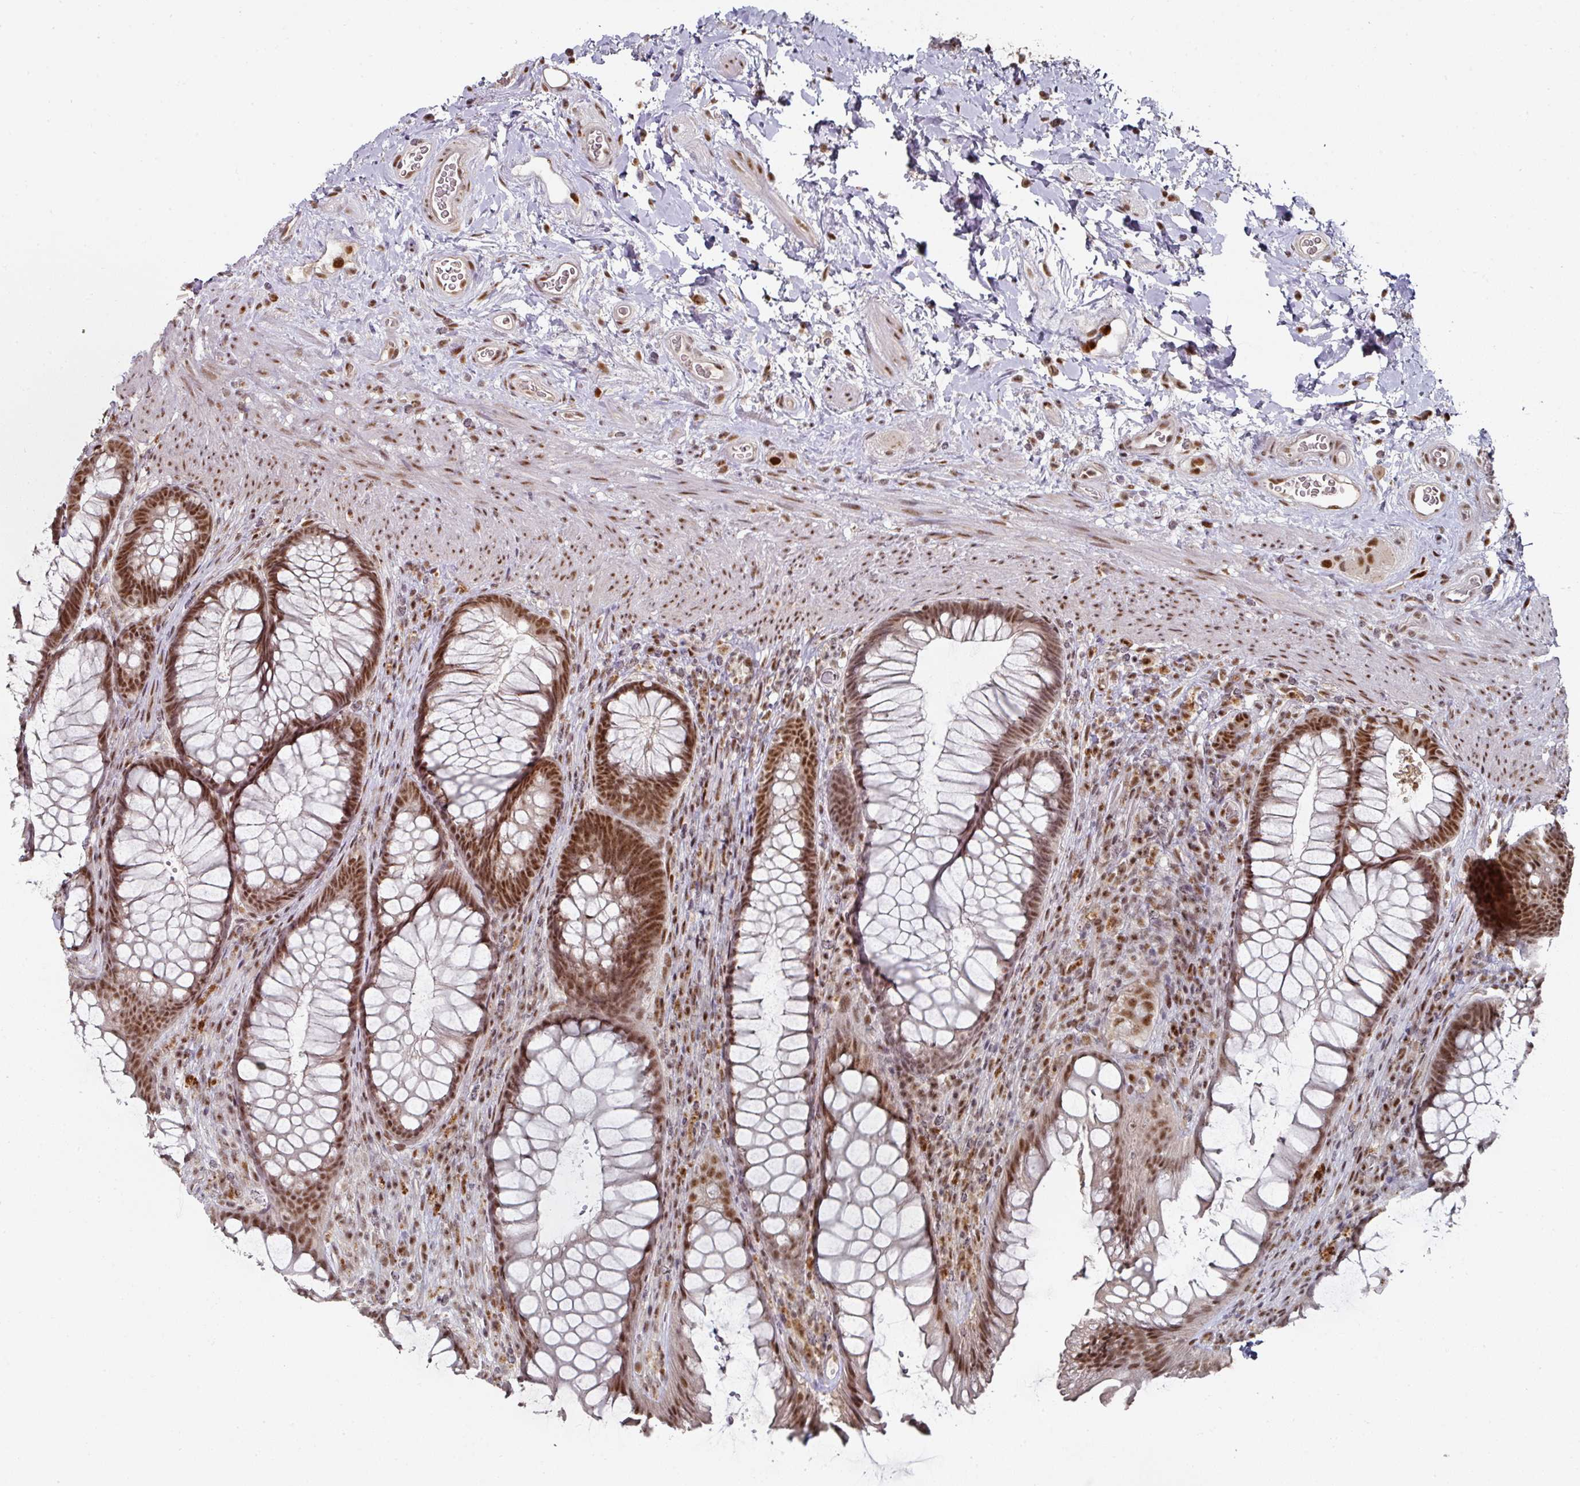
{"staining": {"intensity": "strong", "quantity": ">75%", "location": "nuclear"}, "tissue": "rectum", "cell_type": "Glandular cells", "image_type": "normal", "snomed": [{"axis": "morphology", "description": "Normal tissue, NOS"}, {"axis": "topography", "description": "Rectum"}], "caption": "Normal rectum exhibits strong nuclear expression in about >75% of glandular cells, visualized by immunohistochemistry.", "gene": "ENSG00000289690", "patient": {"sex": "male", "age": 53}}